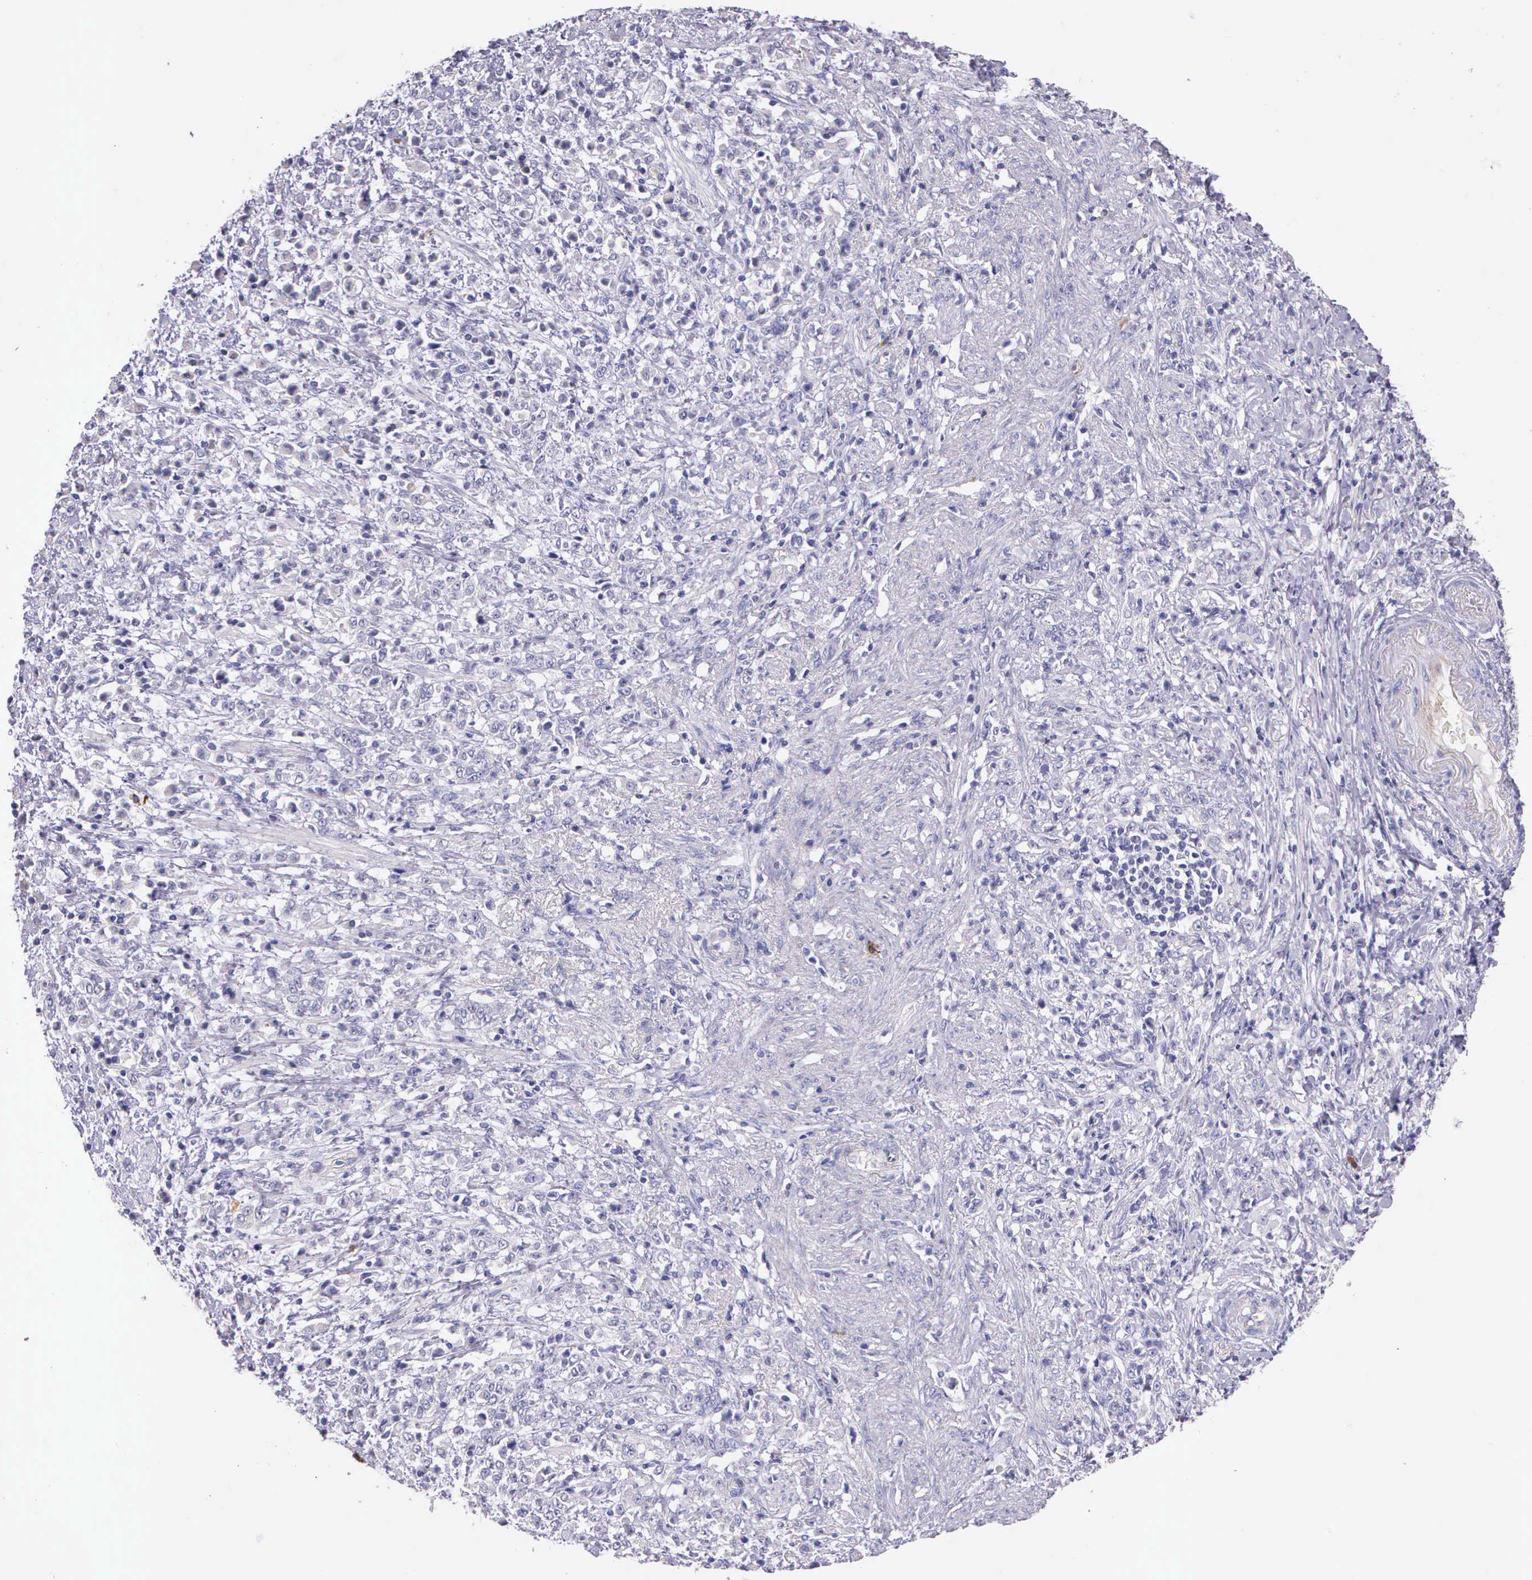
{"staining": {"intensity": "negative", "quantity": "none", "location": "none"}, "tissue": "stomach cancer", "cell_type": "Tumor cells", "image_type": "cancer", "snomed": [{"axis": "morphology", "description": "Adenocarcinoma, NOS"}, {"axis": "topography", "description": "Stomach, lower"}], "caption": "Image shows no protein expression in tumor cells of stomach cancer tissue. (Brightfield microscopy of DAB (3,3'-diaminobenzidine) IHC at high magnification).", "gene": "THSD7A", "patient": {"sex": "male", "age": 88}}